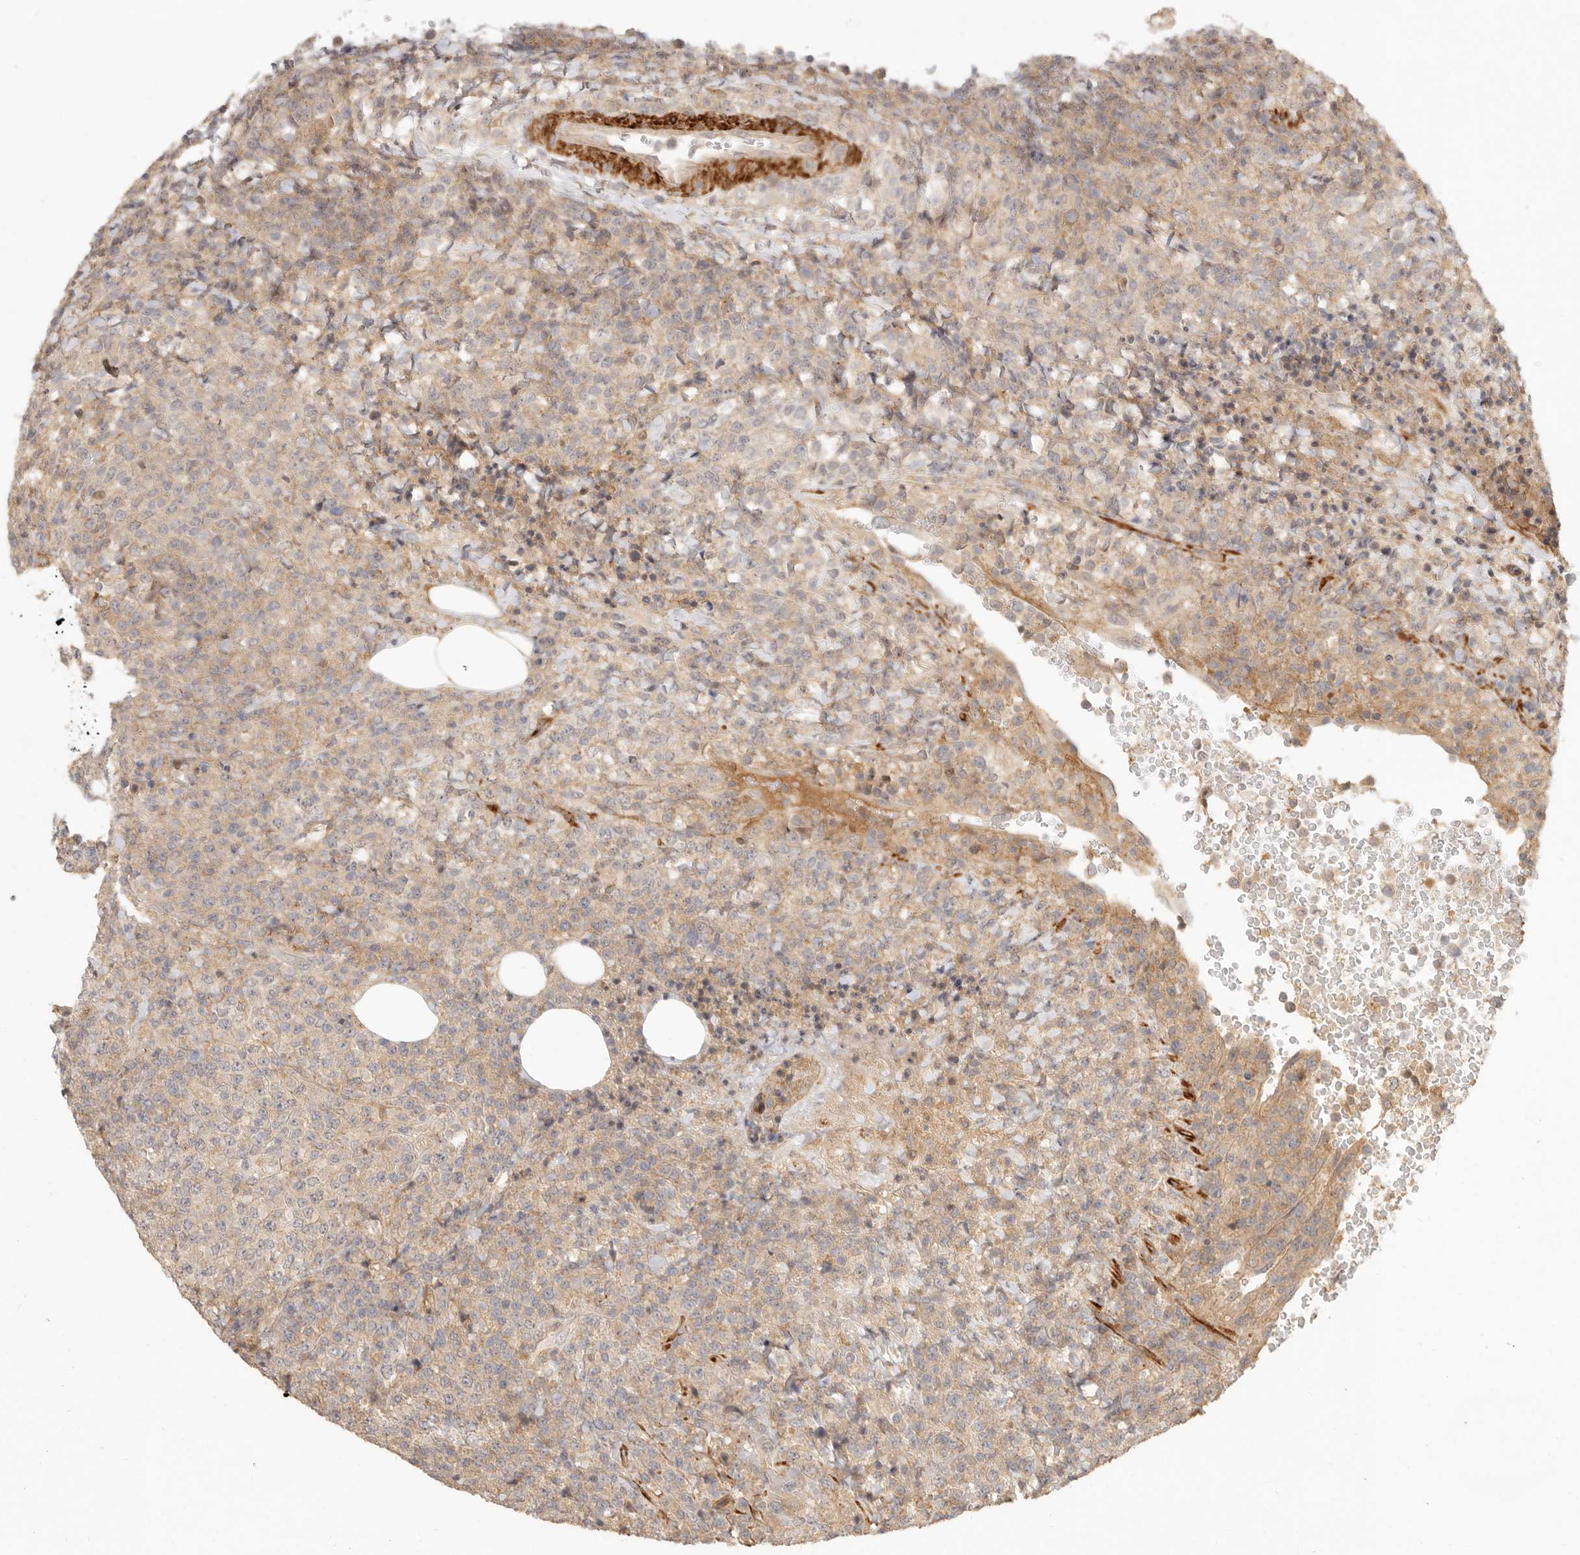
{"staining": {"intensity": "weak", "quantity": ">75%", "location": "cytoplasmic/membranous"}, "tissue": "lymphoma", "cell_type": "Tumor cells", "image_type": "cancer", "snomed": [{"axis": "morphology", "description": "Malignant lymphoma, non-Hodgkin's type, High grade"}, {"axis": "topography", "description": "Lymph node"}], "caption": "This is an image of immunohistochemistry staining of high-grade malignant lymphoma, non-Hodgkin's type, which shows weak expression in the cytoplasmic/membranous of tumor cells.", "gene": "VIPR1", "patient": {"sex": "male", "age": 13}}